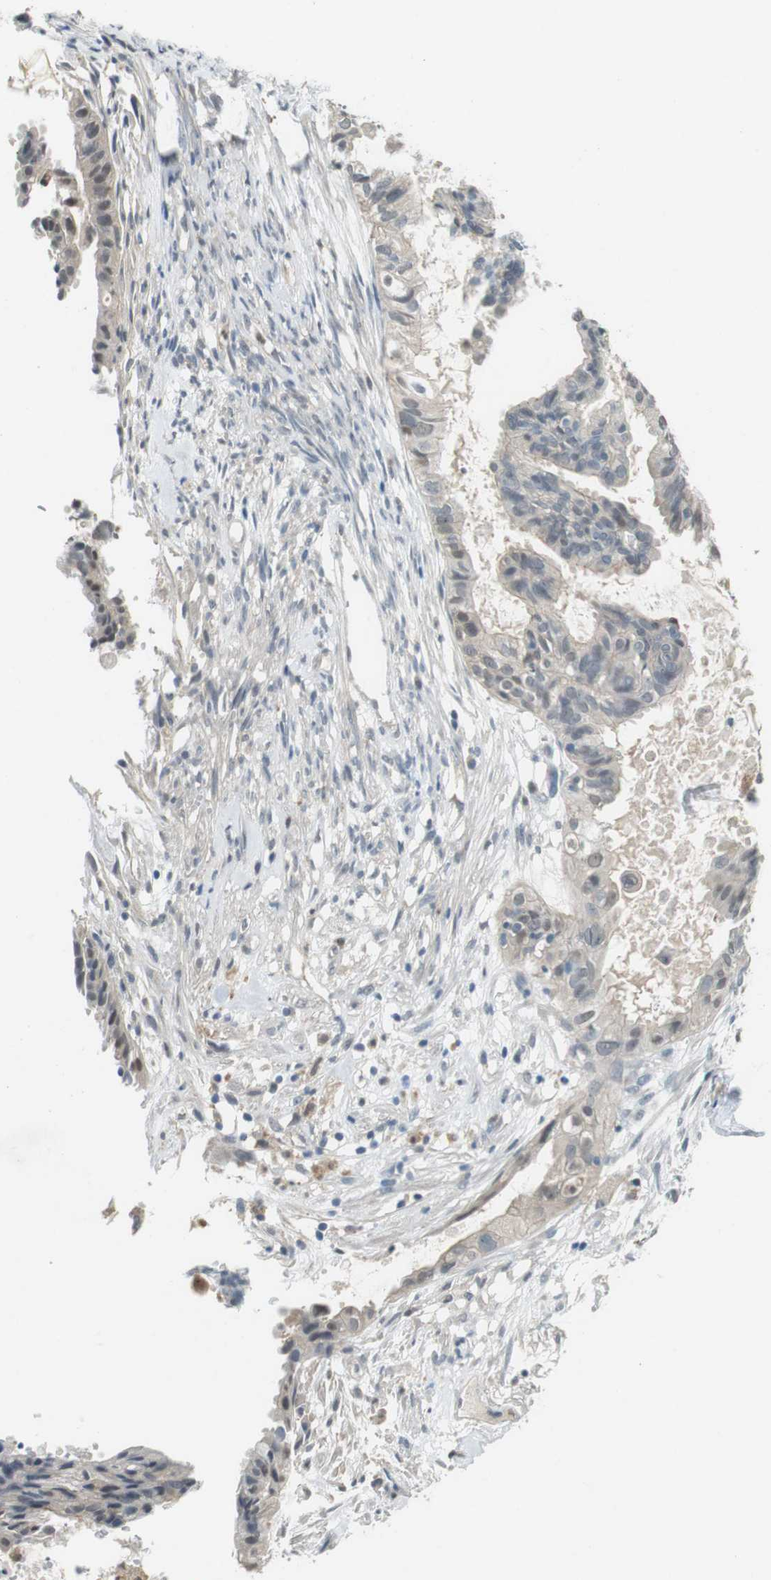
{"staining": {"intensity": "negative", "quantity": "none", "location": "none"}, "tissue": "cervical cancer", "cell_type": "Tumor cells", "image_type": "cancer", "snomed": [{"axis": "morphology", "description": "Normal tissue, NOS"}, {"axis": "morphology", "description": "Adenocarcinoma, NOS"}, {"axis": "topography", "description": "Cervix"}, {"axis": "topography", "description": "Endometrium"}], "caption": "Immunohistochemical staining of human cervical cancer (adenocarcinoma) reveals no significant staining in tumor cells.", "gene": "CDK14", "patient": {"sex": "female", "age": 86}}